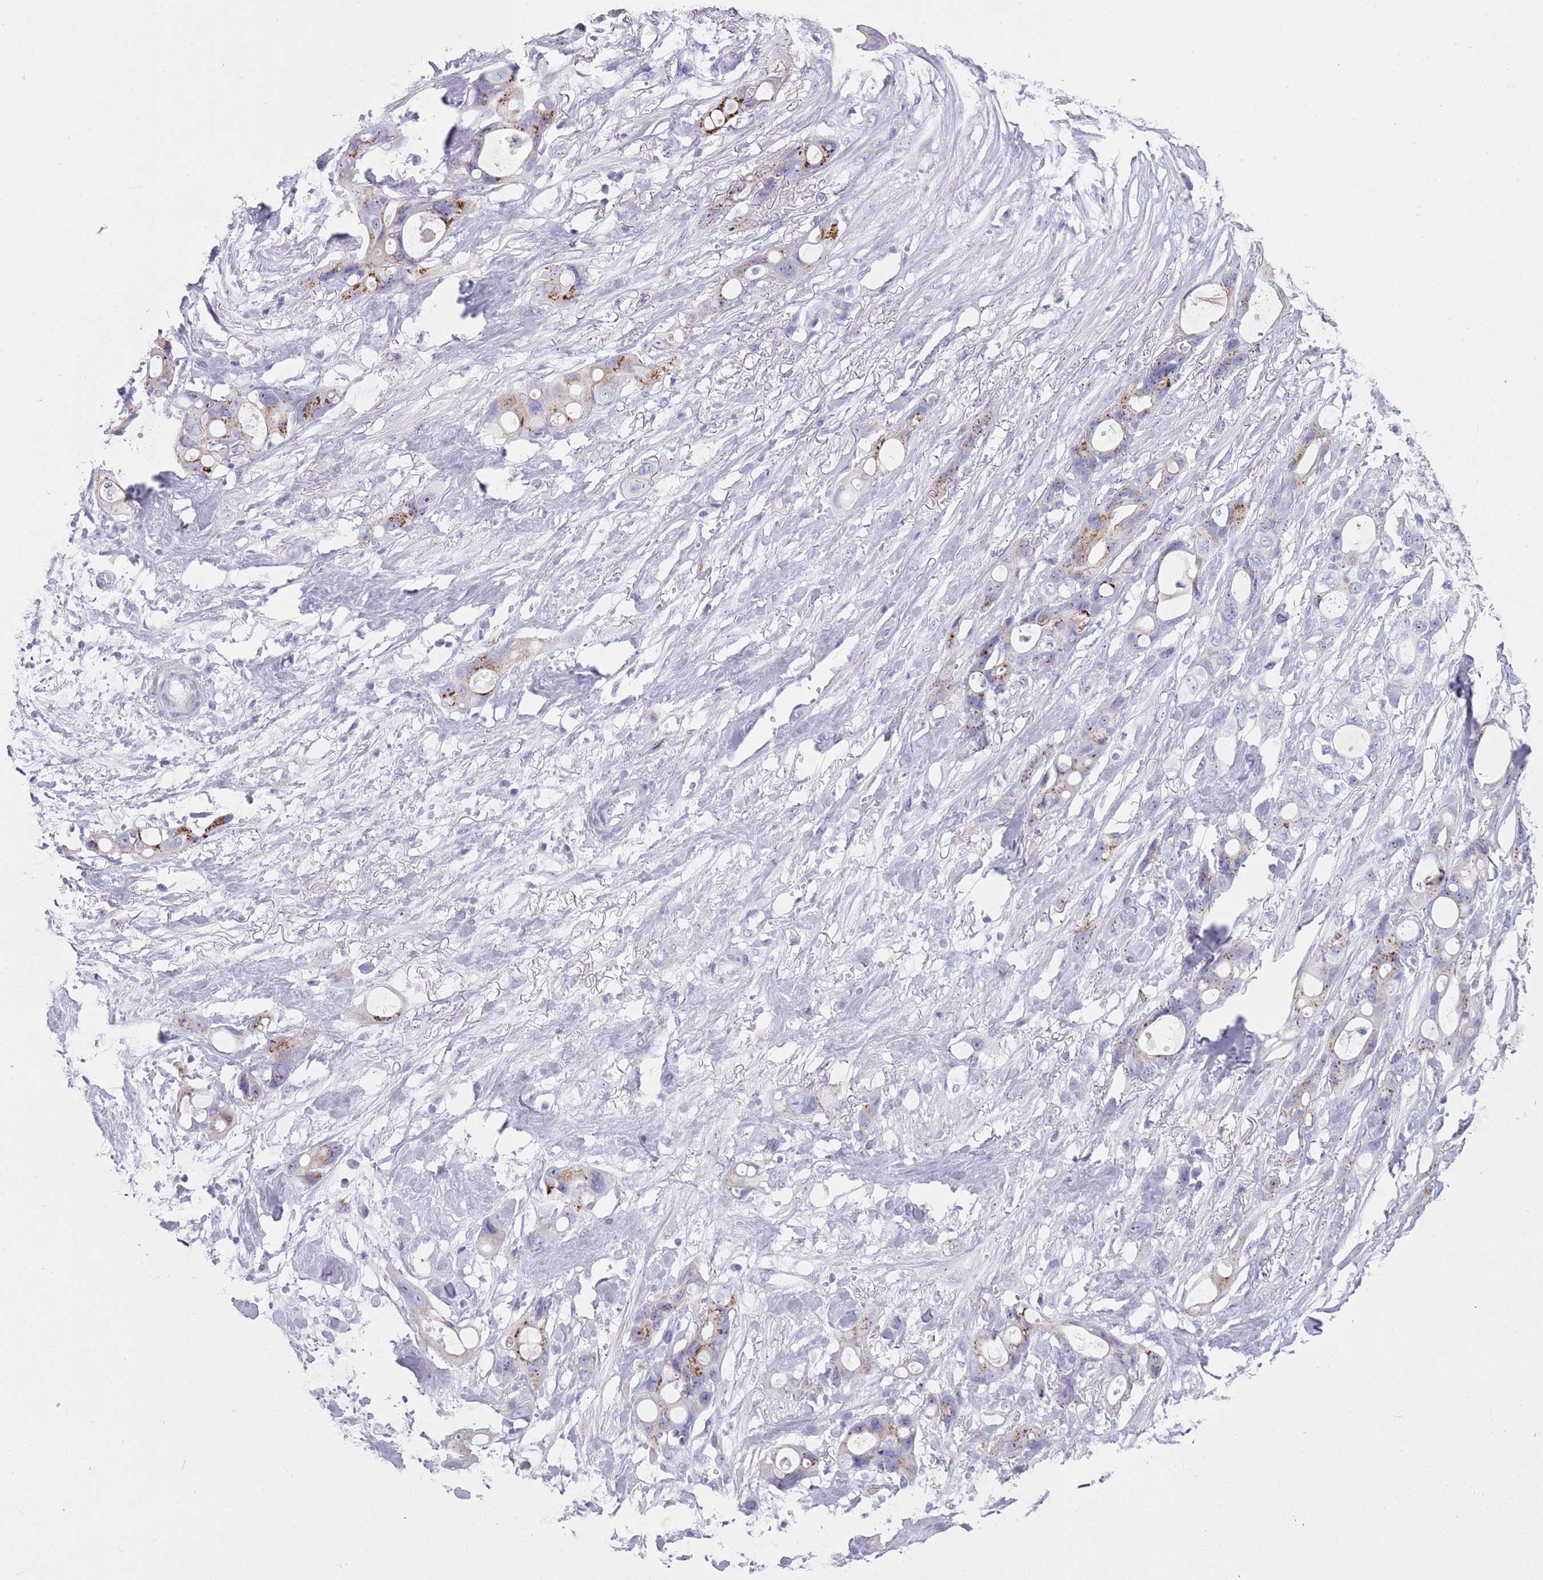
{"staining": {"intensity": "strong", "quantity": "<25%", "location": "cytoplasmic/membranous"}, "tissue": "ovarian cancer", "cell_type": "Tumor cells", "image_type": "cancer", "snomed": [{"axis": "morphology", "description": "Cystadenocarcinoma, mucinous, NOS"}, {"axis": "topography", "description": "Ovary"}], "caption": "Strong cytoplasmic/membranous protein expression is seen in about <25% of tumor cells in ovarian cancer.", "gene": "NBPF6", "patient": {"sex": "female", "age": 70}}